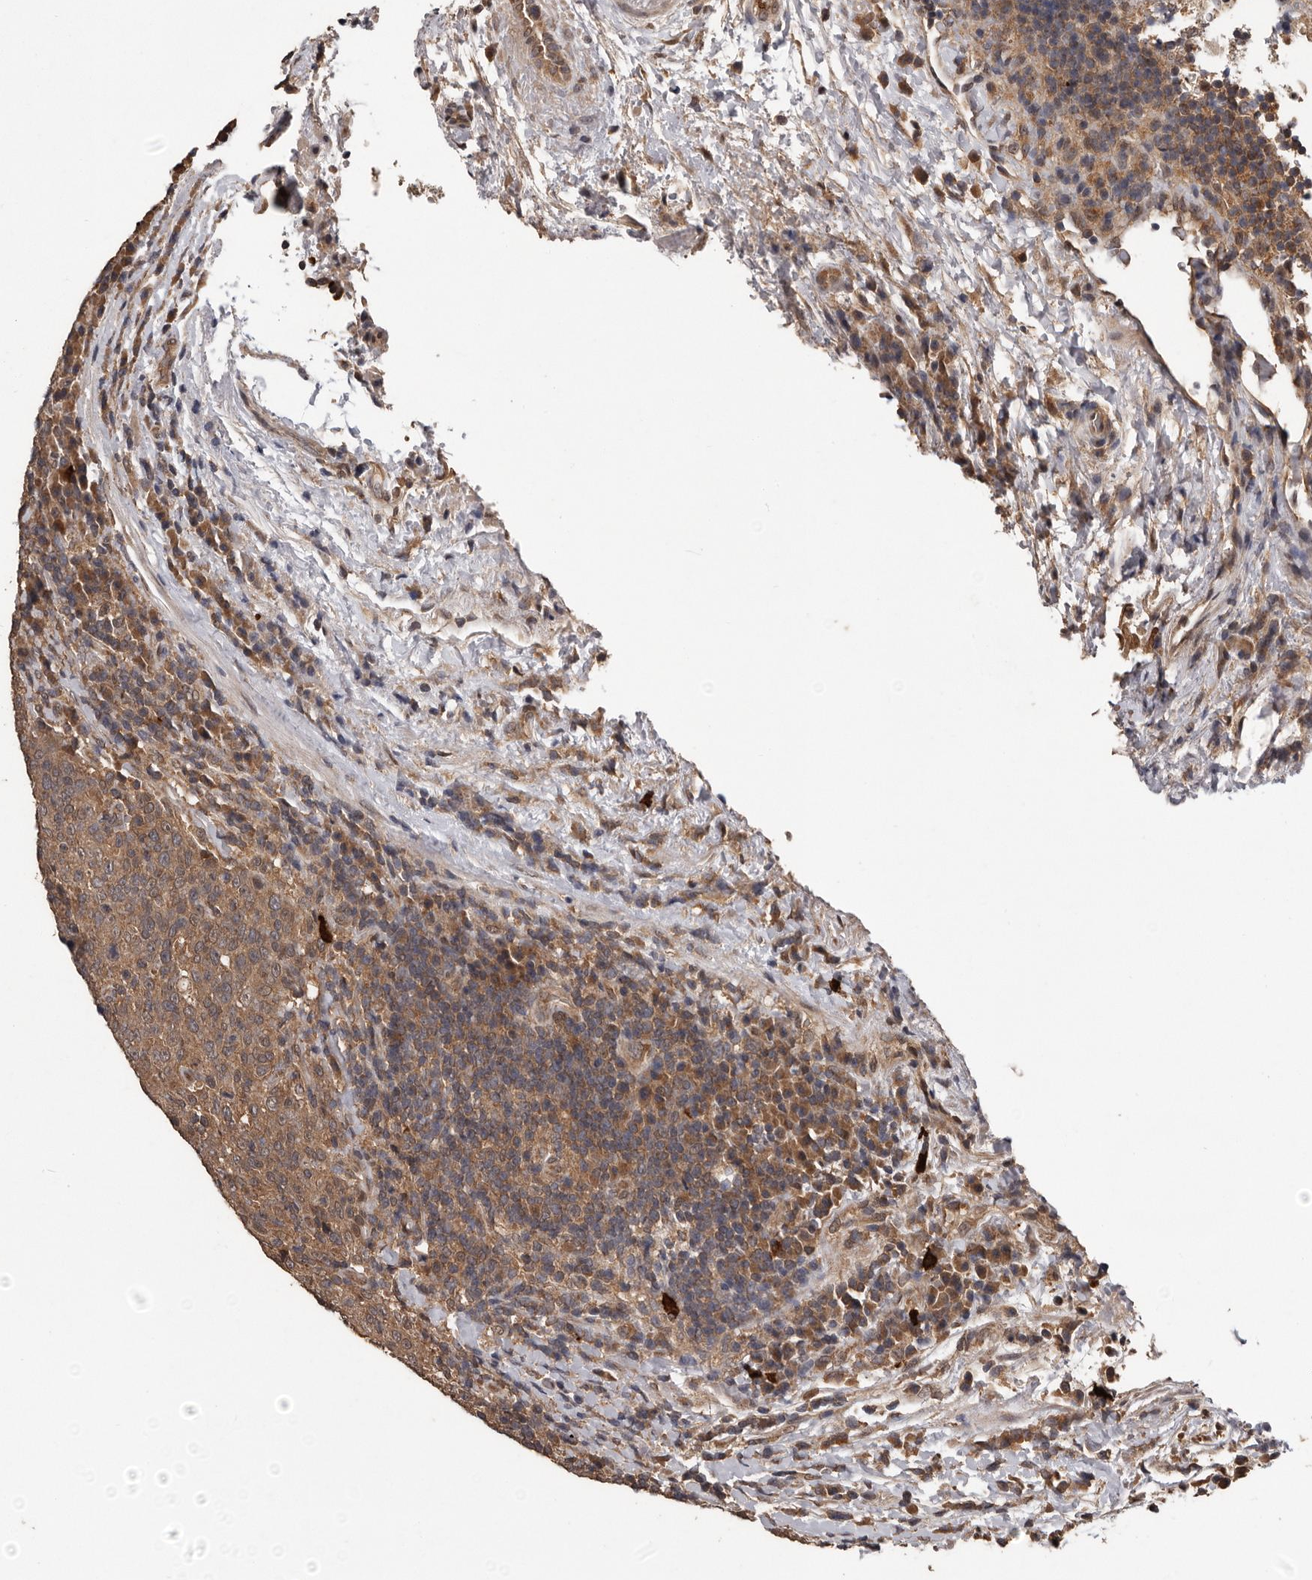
{"staining": {"intensity": "moderate", "quantity": ">75%", "location": "cytoplasmic/membranous"}, "tissue": "head and neck cancer", "cell_type": "Tumor cells", "image_type": "cancer", "snomed": [{"axis": "morphology", "description": "Squamous cell carcinoma, NOS"}, {"axis": "morphology", "description": "Squamous cell carcinoma, metastatic, NOS"}, {"axis": "topography", "description": "Lymph node"}, {"axis": "topography", "description": "Head-Neck"}], "caption": "This micrograph displays IHC staining of human head and neck metastatic squamous cell carcinoma, with medium moderate cytoplasmic/membranous positivity in about >75% of tumor cells.", "gene": "VPS37A", "patient": {"sex": "male", "age": 62}}